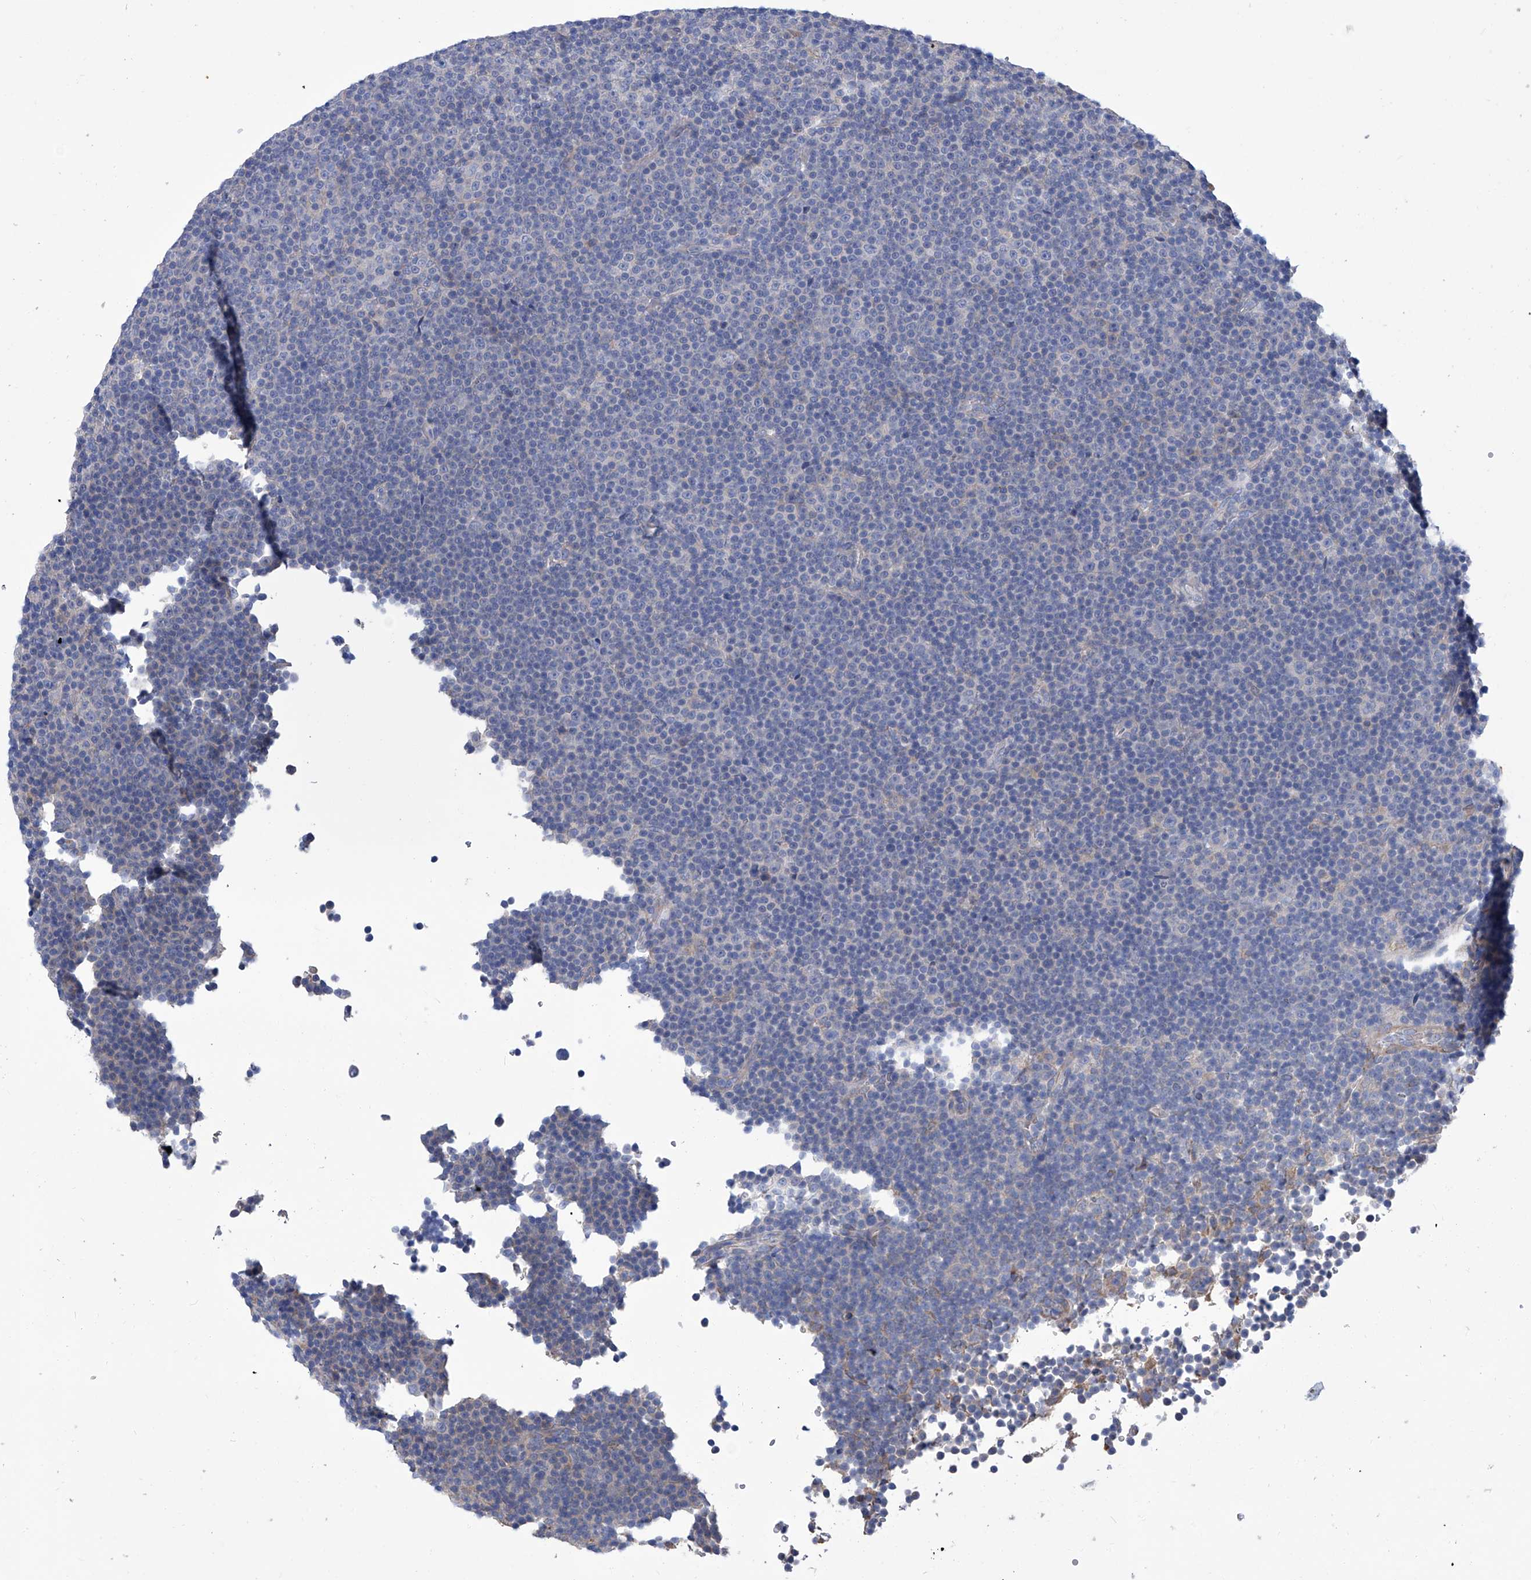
{"staining": {"intensity": "negative", "quantity": "none", "location": "none"}, "tissue": "lymphoma", "cell_type": "Tumor cells", "image_type": "cancer", "snomed": [{"axis": "morphology", "description": "Malignant lymphoma, non-Hodgkin's type, Low grade"}, {"axis": "topography", "description": "Lymph node"}], "caption": "Protein analysis of malignant lymphoma, non-Hodgkin's type (low-grade) shows no significant staining in tumor cells.", "gene": "SMS", "patient": {"sex": "female", "age": 67}}